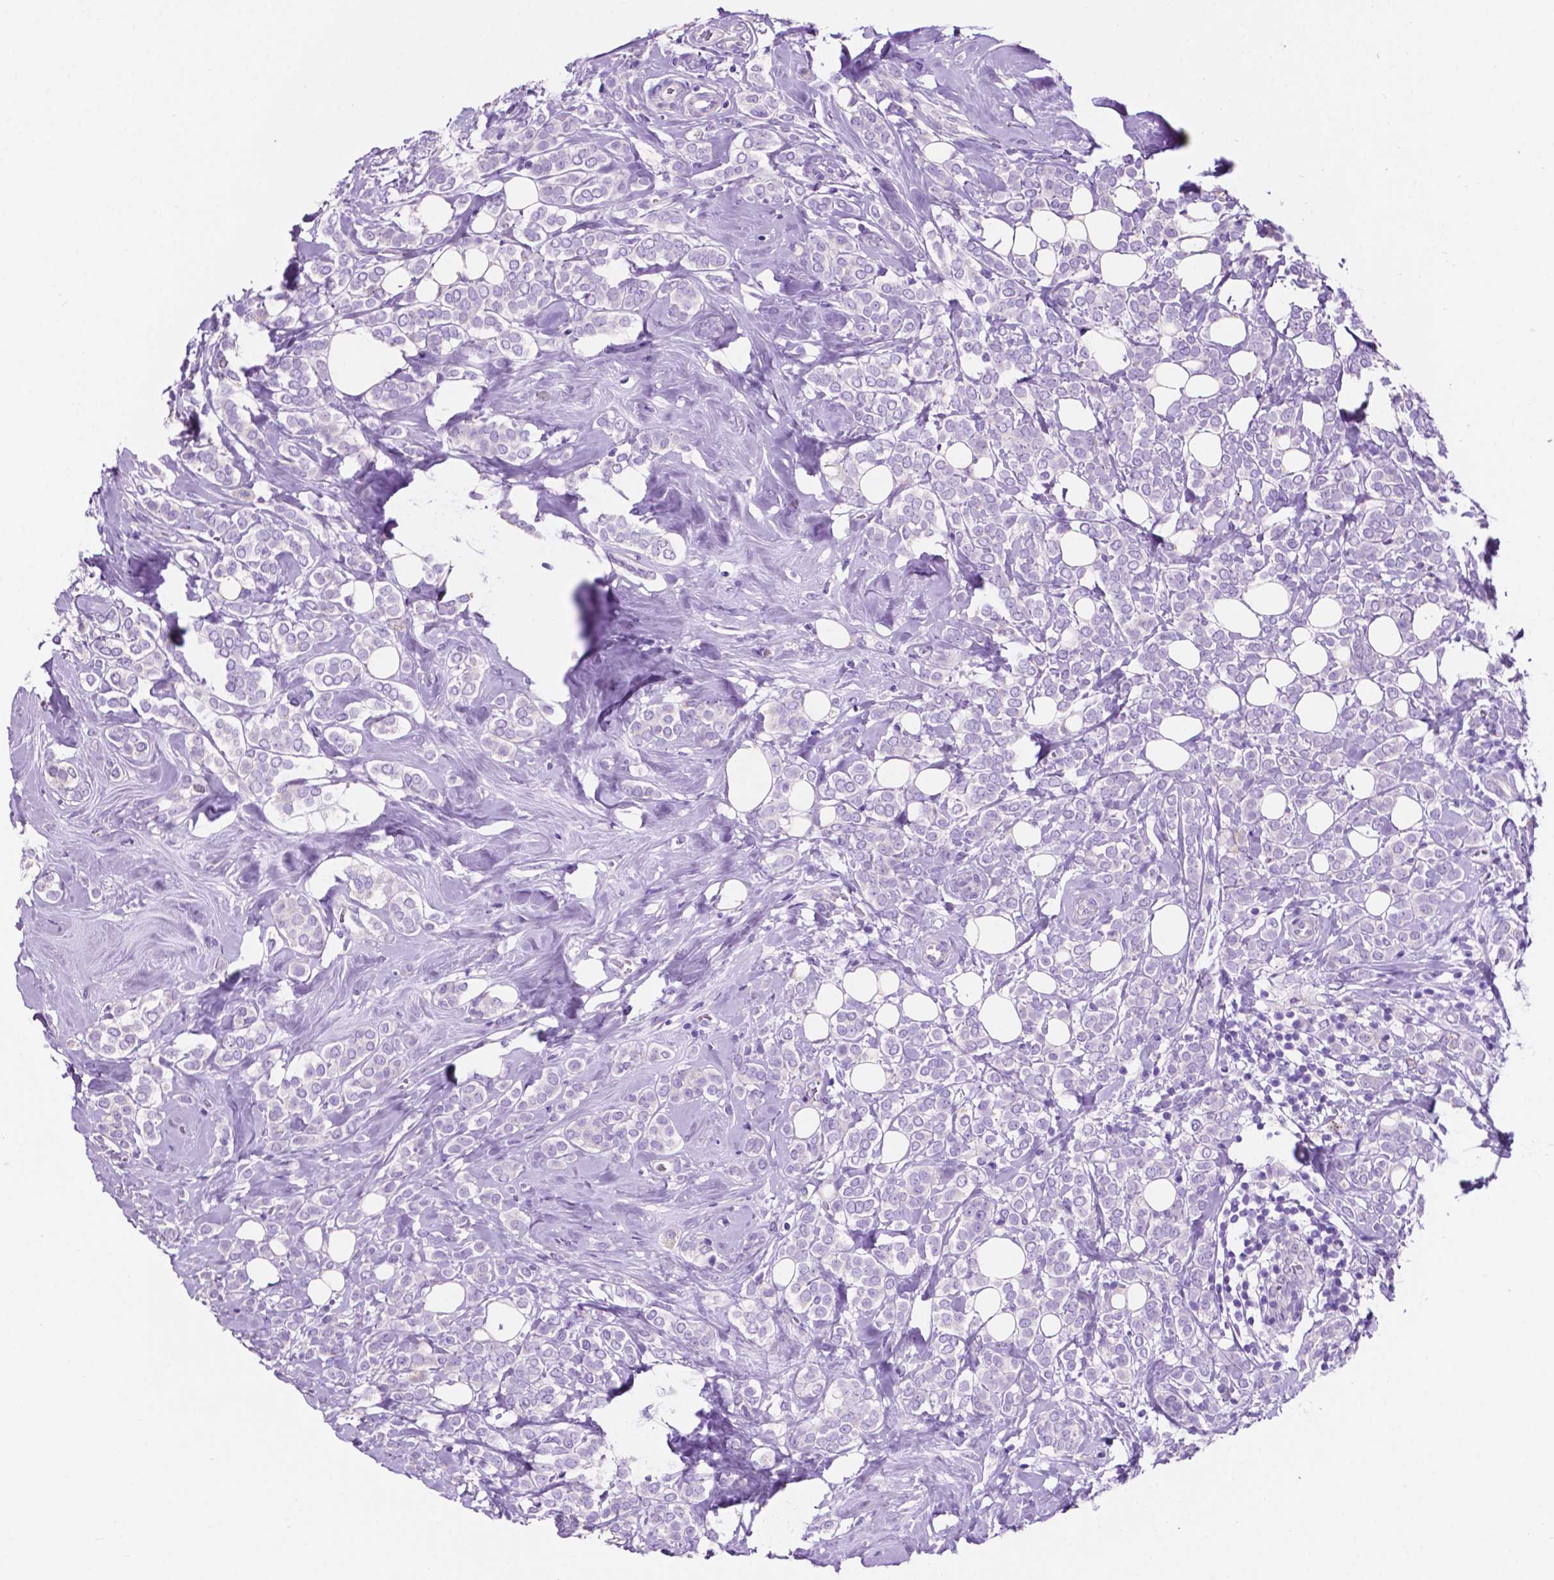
{"staining": {"intensity": "negative", "quantity": "none", "location": "none"}, "tissue": "breast cancer", "cell_type": "Tumor cells", "image_type": "cancer", "snomed": [{"axis": "morphology", "description": "Lobular carcinoma"}, {"axis": "topography", "description": "Breast"}], "caption": "This is a histopathology image of immunohistochemistry (IHC) staining of breast cancer (lobular carcinoma), which shows no positivity in tumor cells.", "gene": "IGFN1", "patient": {"sex": "female", "age": 49}}